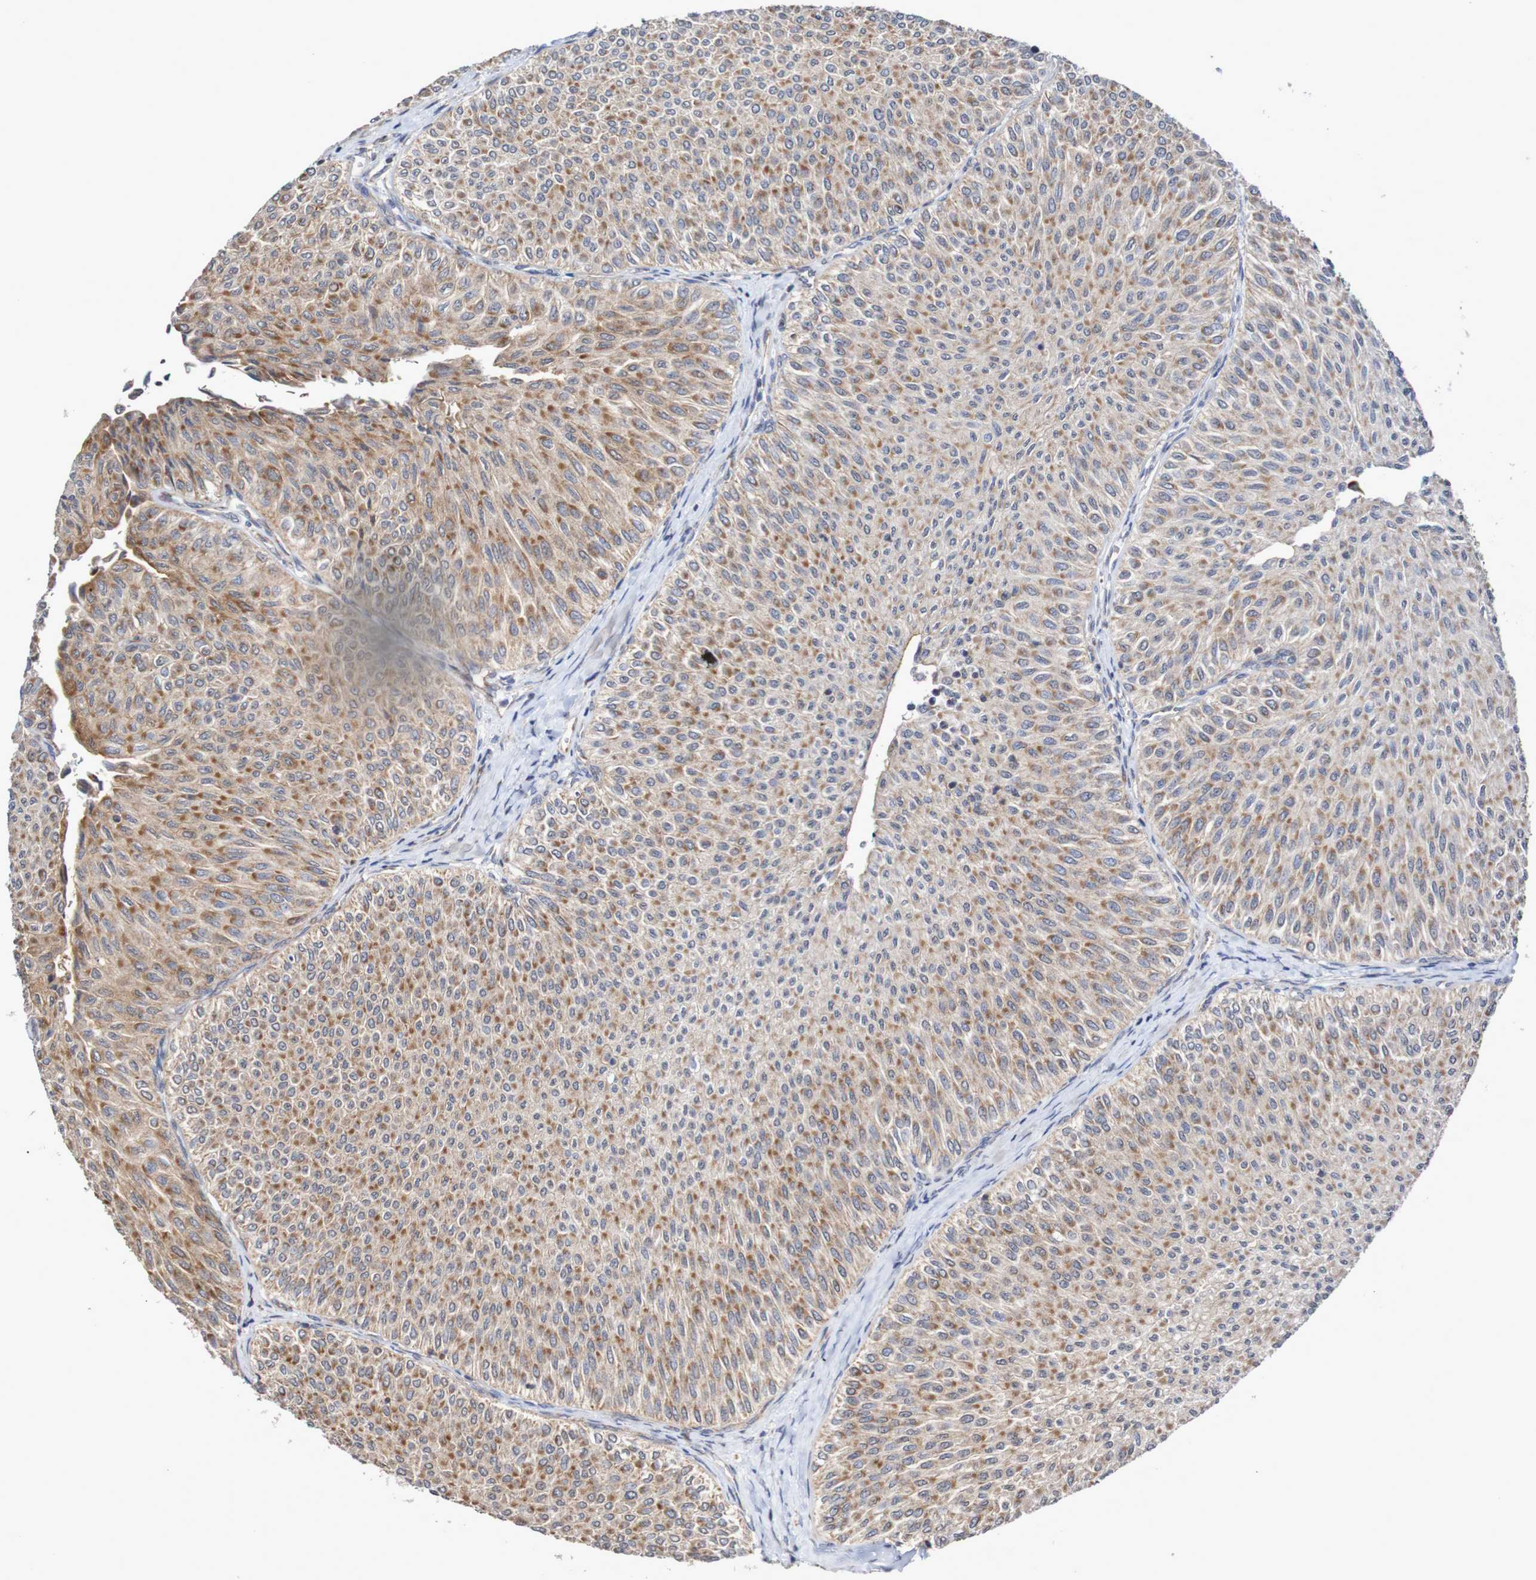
{"staining": {"intensity": "moderate", "quantity": ">75%", "location": "cytoplasmic/membranous"}, "tissue": "urothelial cancer", "cell_type": "Tumor cells", "image_type": "cancer", "snomed": [{"axis": "morphology", "description": "Urothelial carcinoma, Low grade"}, {"axis": "topography", "description": "Urinary bladder"}], "caption": "Tumor cells demonstrate medium levels of moderate cytoplasmic/membranous positivity in approximately >75% of cells in human urothelial carcinoma (low-grade). The staining is performed using DAB brown chromogen to label protein expression. The nuclei are counter-stained blue using hematoxylin.", "gene": "DVL1", "patient": {"sex": "male", "age": 78}}